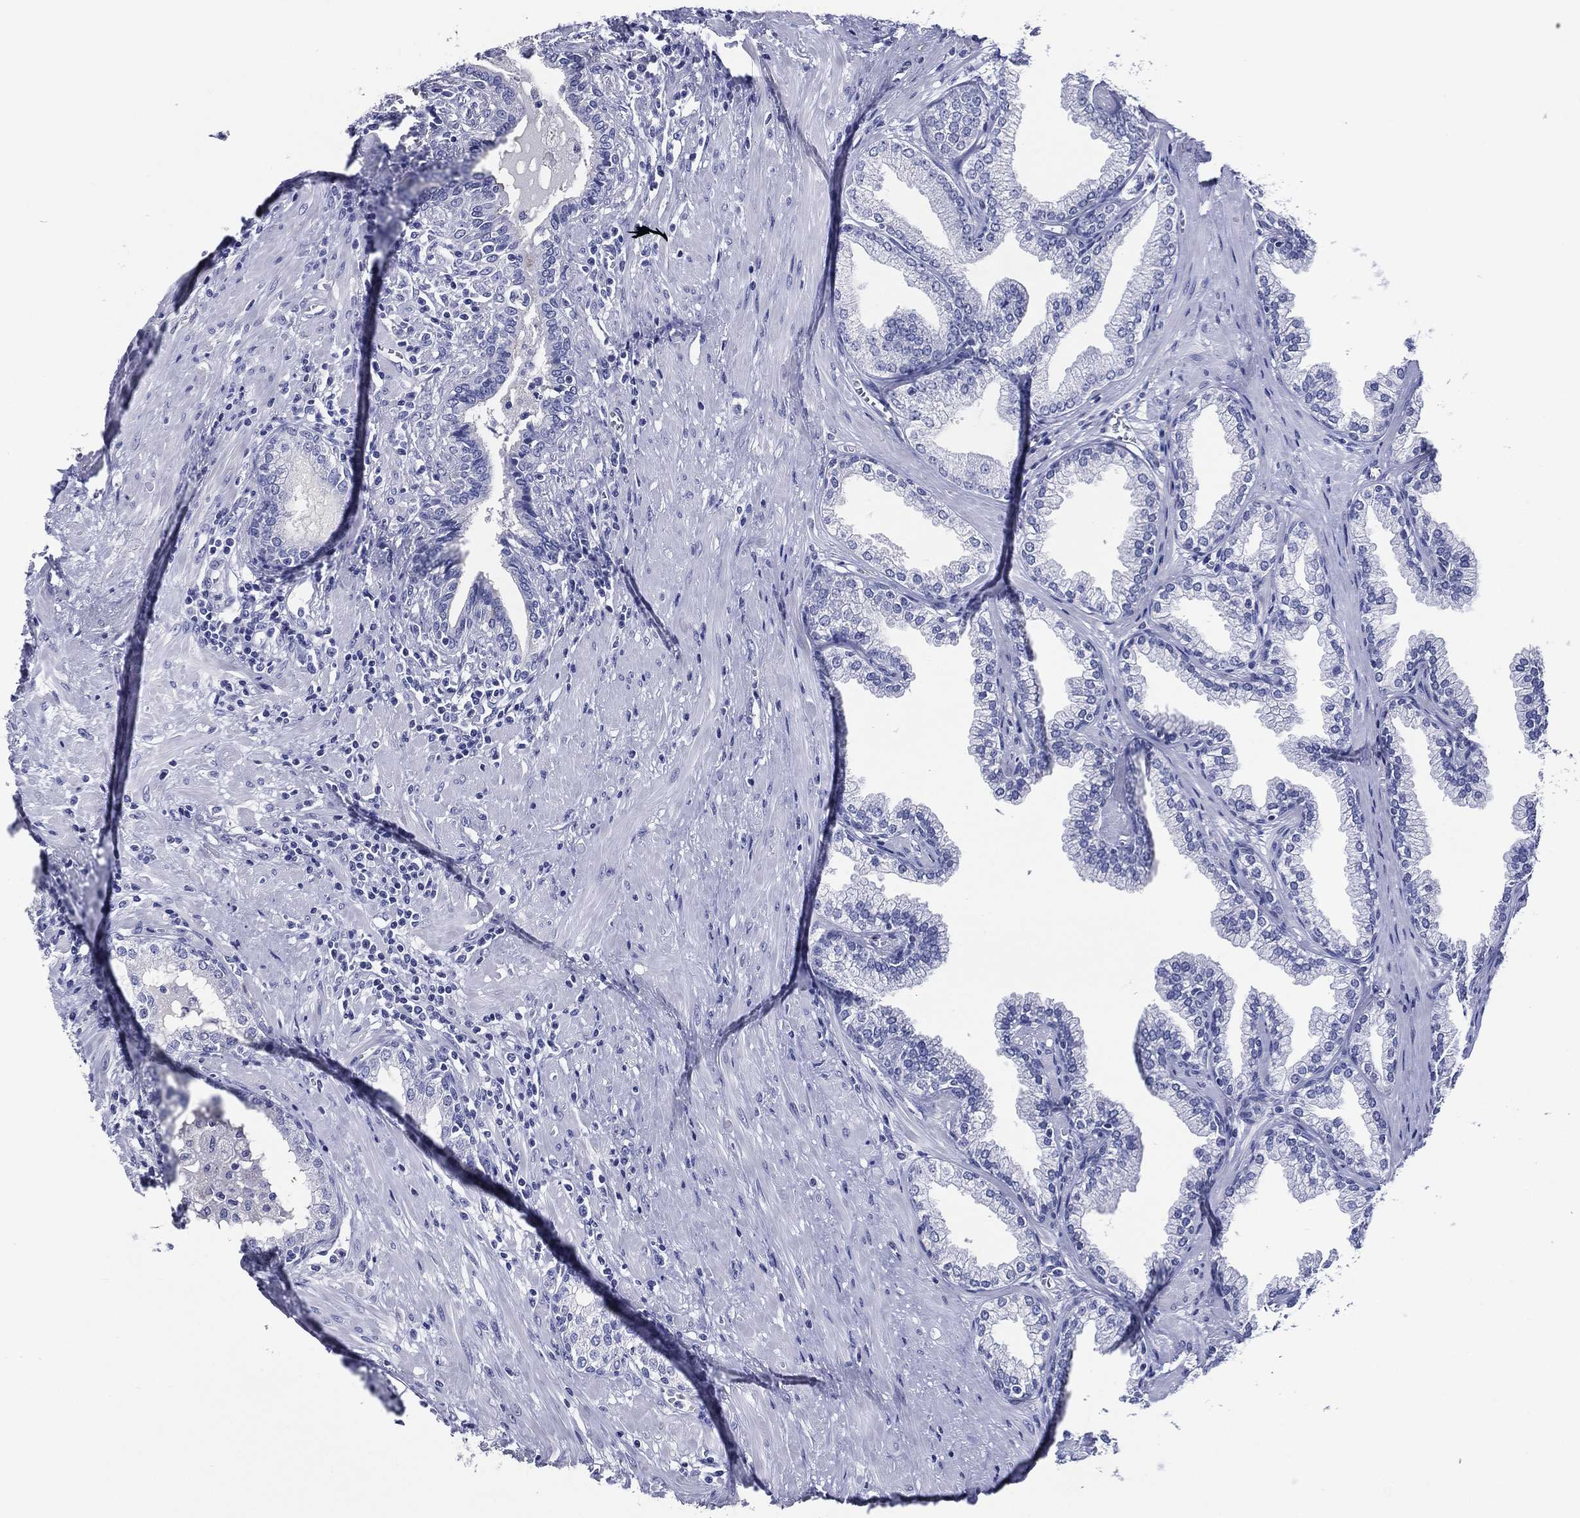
{"staining": {"intensity": "negative", "quantity": "none", "location": "none"}, "tissue": "prostate", "cell_type": "Glandular cells", "image_type": "normal", "snomed": [{"axis": "morphology", "description": "Normal tissue, NOS"}, {"axis": "topography", "description": "Prostate"}], "caption": "Immunohistochemistry micrograph of benign prostate: human prostate stained with DAB (3,3'-diaminobenzidine) demonstrates no significant protein expression in glandular cells. (Brightfield microscopy of DAB (3,3'-diaminobenzidine) IHC at high magnification).", "gene": "ACE2", "patient": {"sex": "male", "age": 64}}